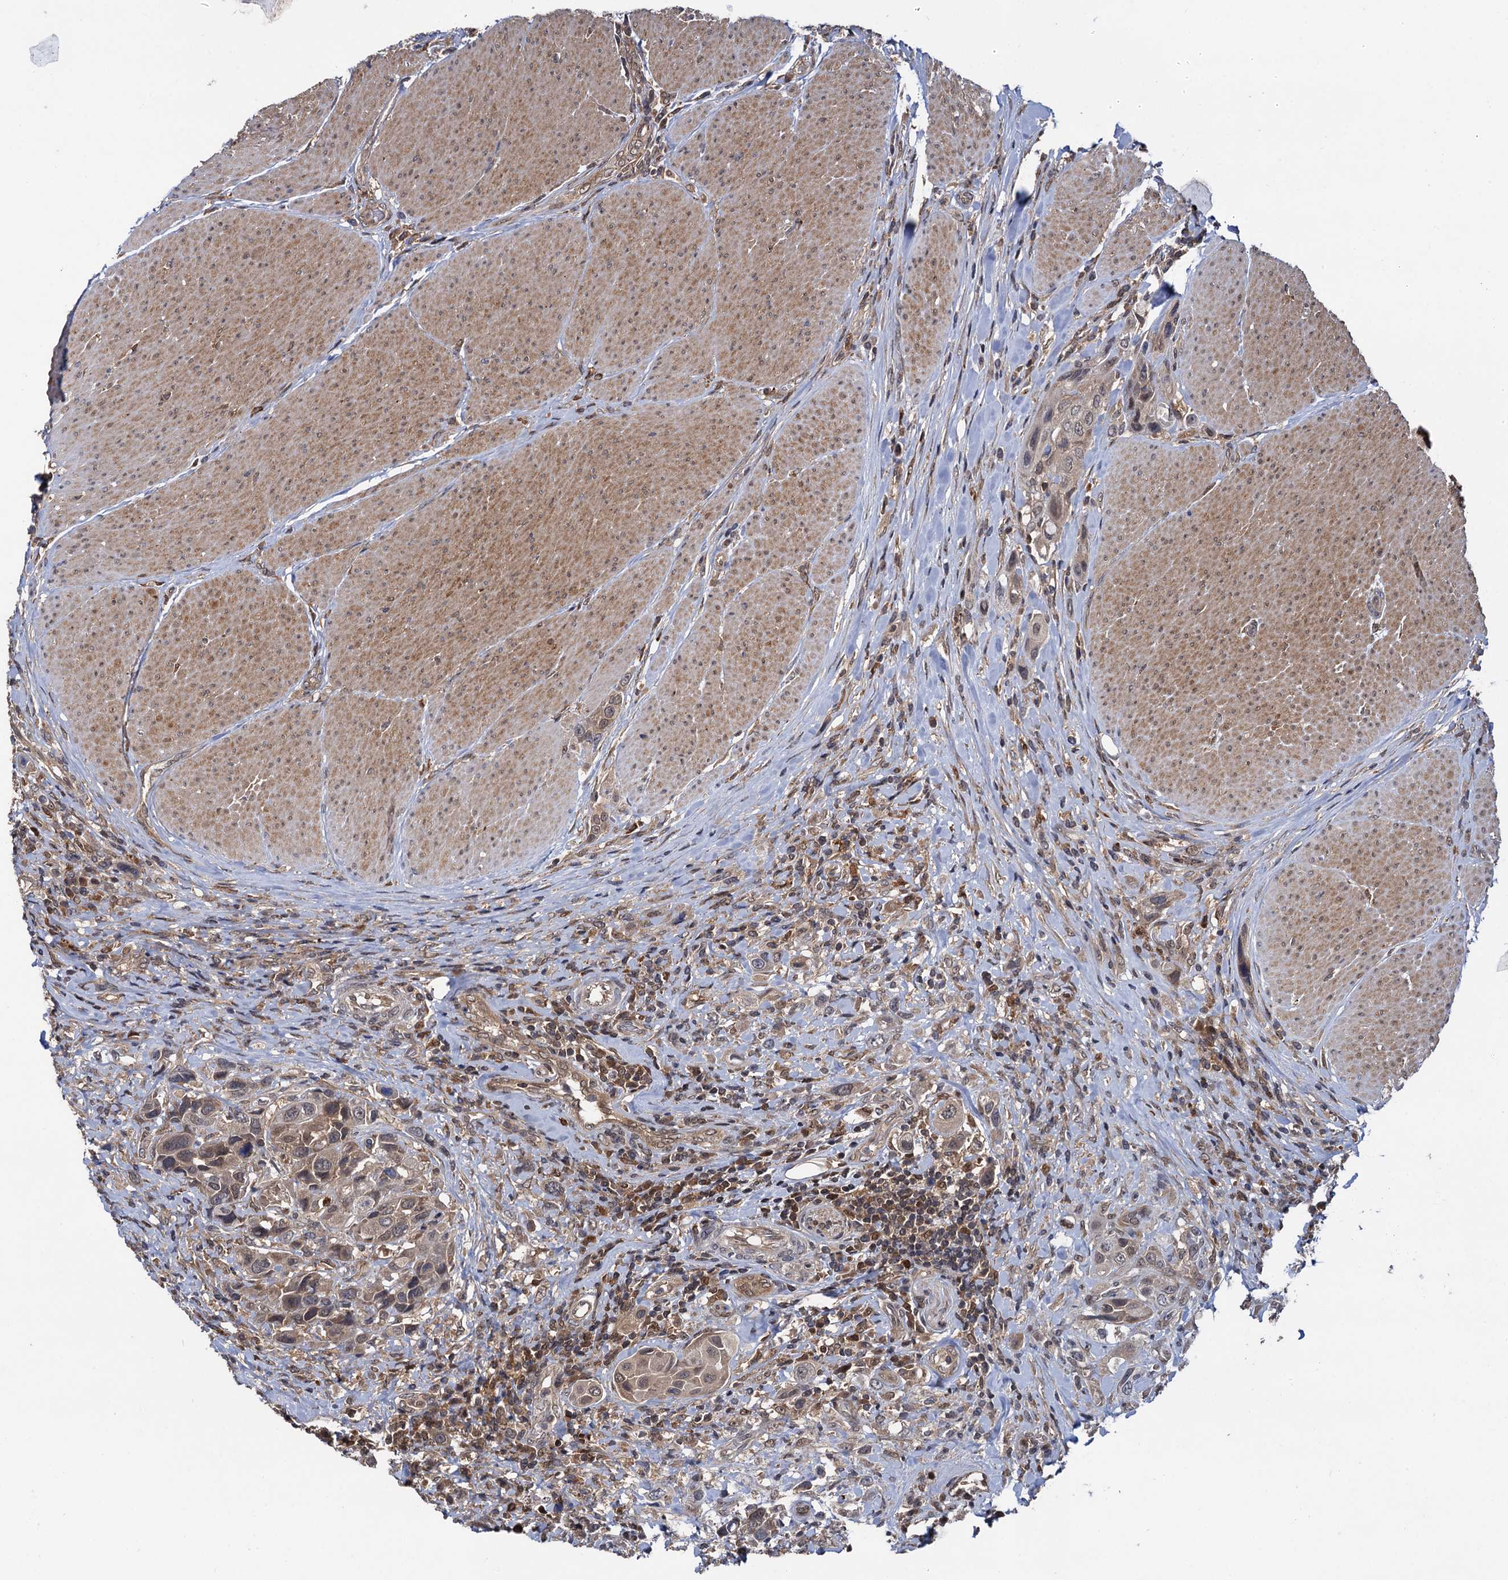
{"staining": {"intensity": "weak", "quantity": "25%-75%", "location": "cytoplasmic/membranous,nuclear"}, "tissue": "urothelial cancer", "cell_type": "Tumor cells", "image_type": "cancer", "snomed": [{"axis": "morphology", "description": "Urothelial carcinoma, High grade"}, {"axis": "topography", "description": "Urinary bladder"}], "caption": "DAB immunohistochemical staining of urothelial cancer displays weak cytoplasmic/membranous and nuclear protein expression in approximately 25%-75% of tumor cells.", "gene": "SELENOP", "patient": {"sex": "male", "age": 50}}